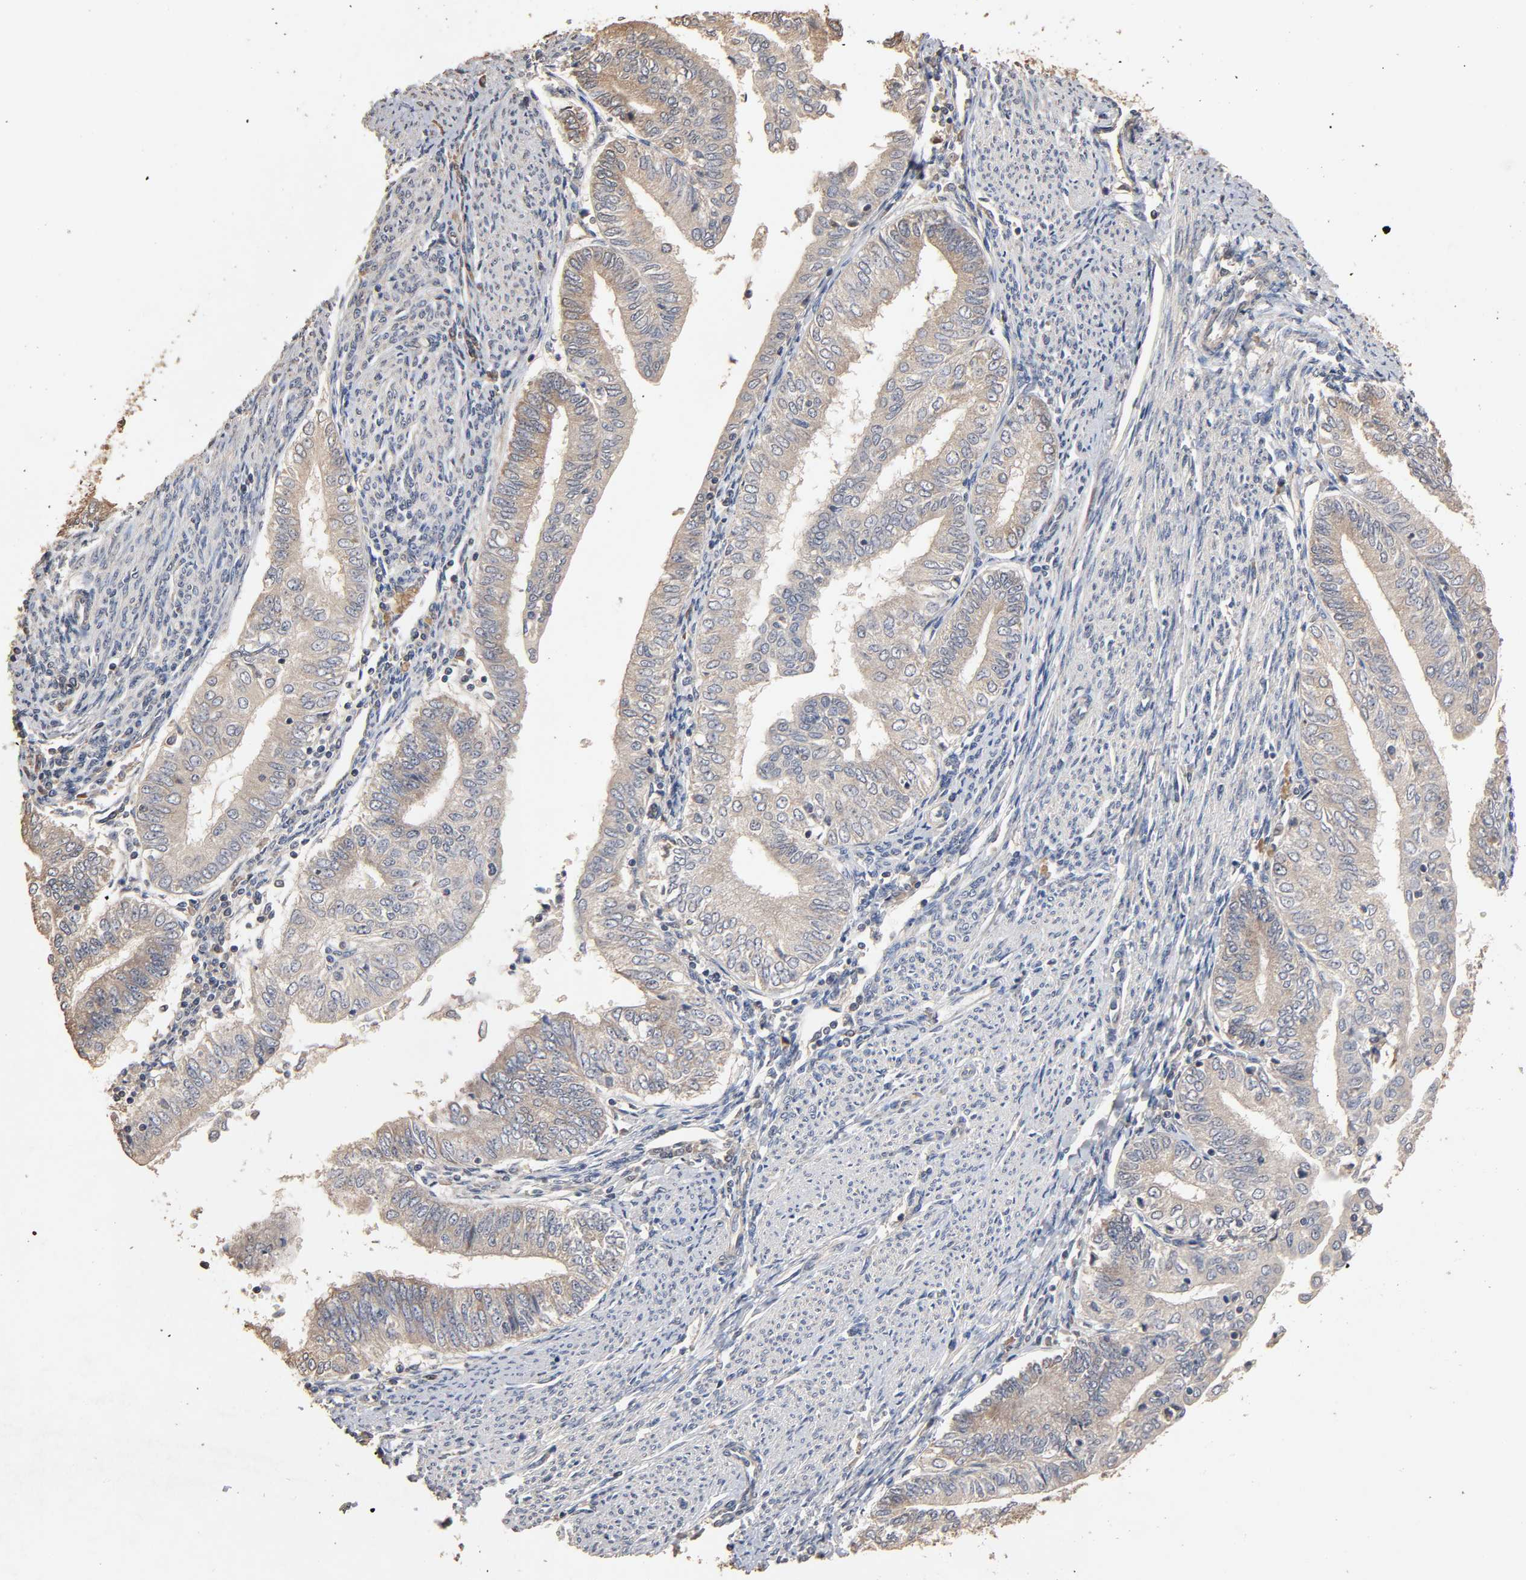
{"staining": {"intensity": "weak", "quantity": ">75%", "location": "cytoplasmic/membranous"}, "tissue": "endometrial cancer", "cell_type": "Tumor cells", "image_type": "cancer", "snomed": [{"axis": "morphology", "description": "Adenocarcinoma, NOS"}, {"axis": "topography", "description": "Endometrium"}], "caption": "Protein analysis of adenocarcinoma (endometrial) tissue displays weak cytoplasmic/membranous staining in approximately >75% of tumor cells. Using DAB (3,3'-diaminobenzidine) (brown) and hematoxylin (blue) stains, captured at high magnification using brightfield microscopy.", "gene": "ARHGEF7", "patient": {"sex": "female", "age": 66}}